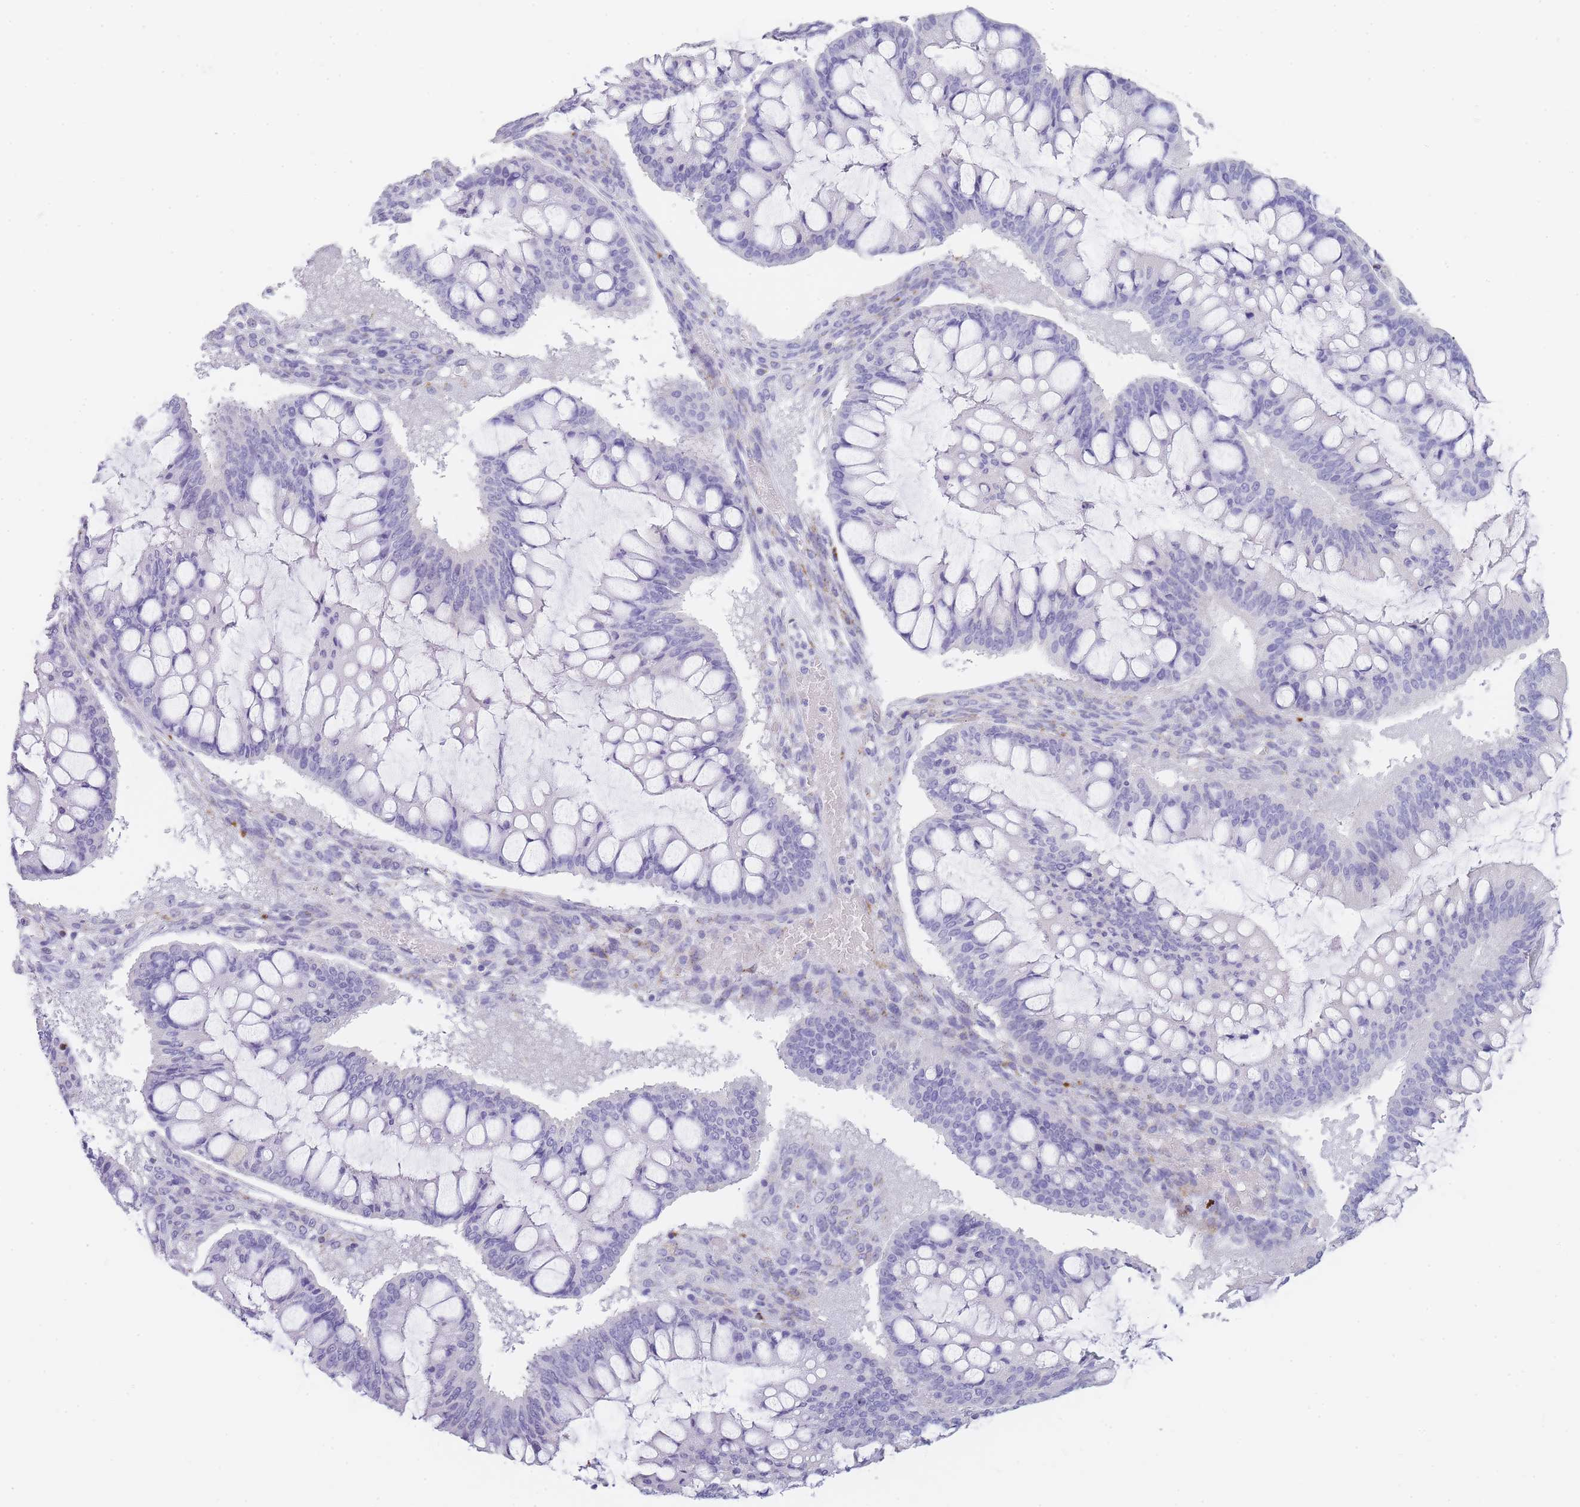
{"staining": {"intensity": "negative", "quantity": "none", "location": "none"}, "tissue": "ovarian cancer", "cell_type": "Tumor cells", "image_type": "cancer", "snomed": [{"axis": "morphology", "description": "Cystadenocarcinoma, mucinous, NOS"}, {"axis": "topography", "description": "Ovary"}], "caption": "This is an immunohistochemistry image of mucinous cystadenocarcinoma (ovarian). There is no expression in tumor cells.", "gene": "RHO", "patient": {"sex": "female", "age": 73}}